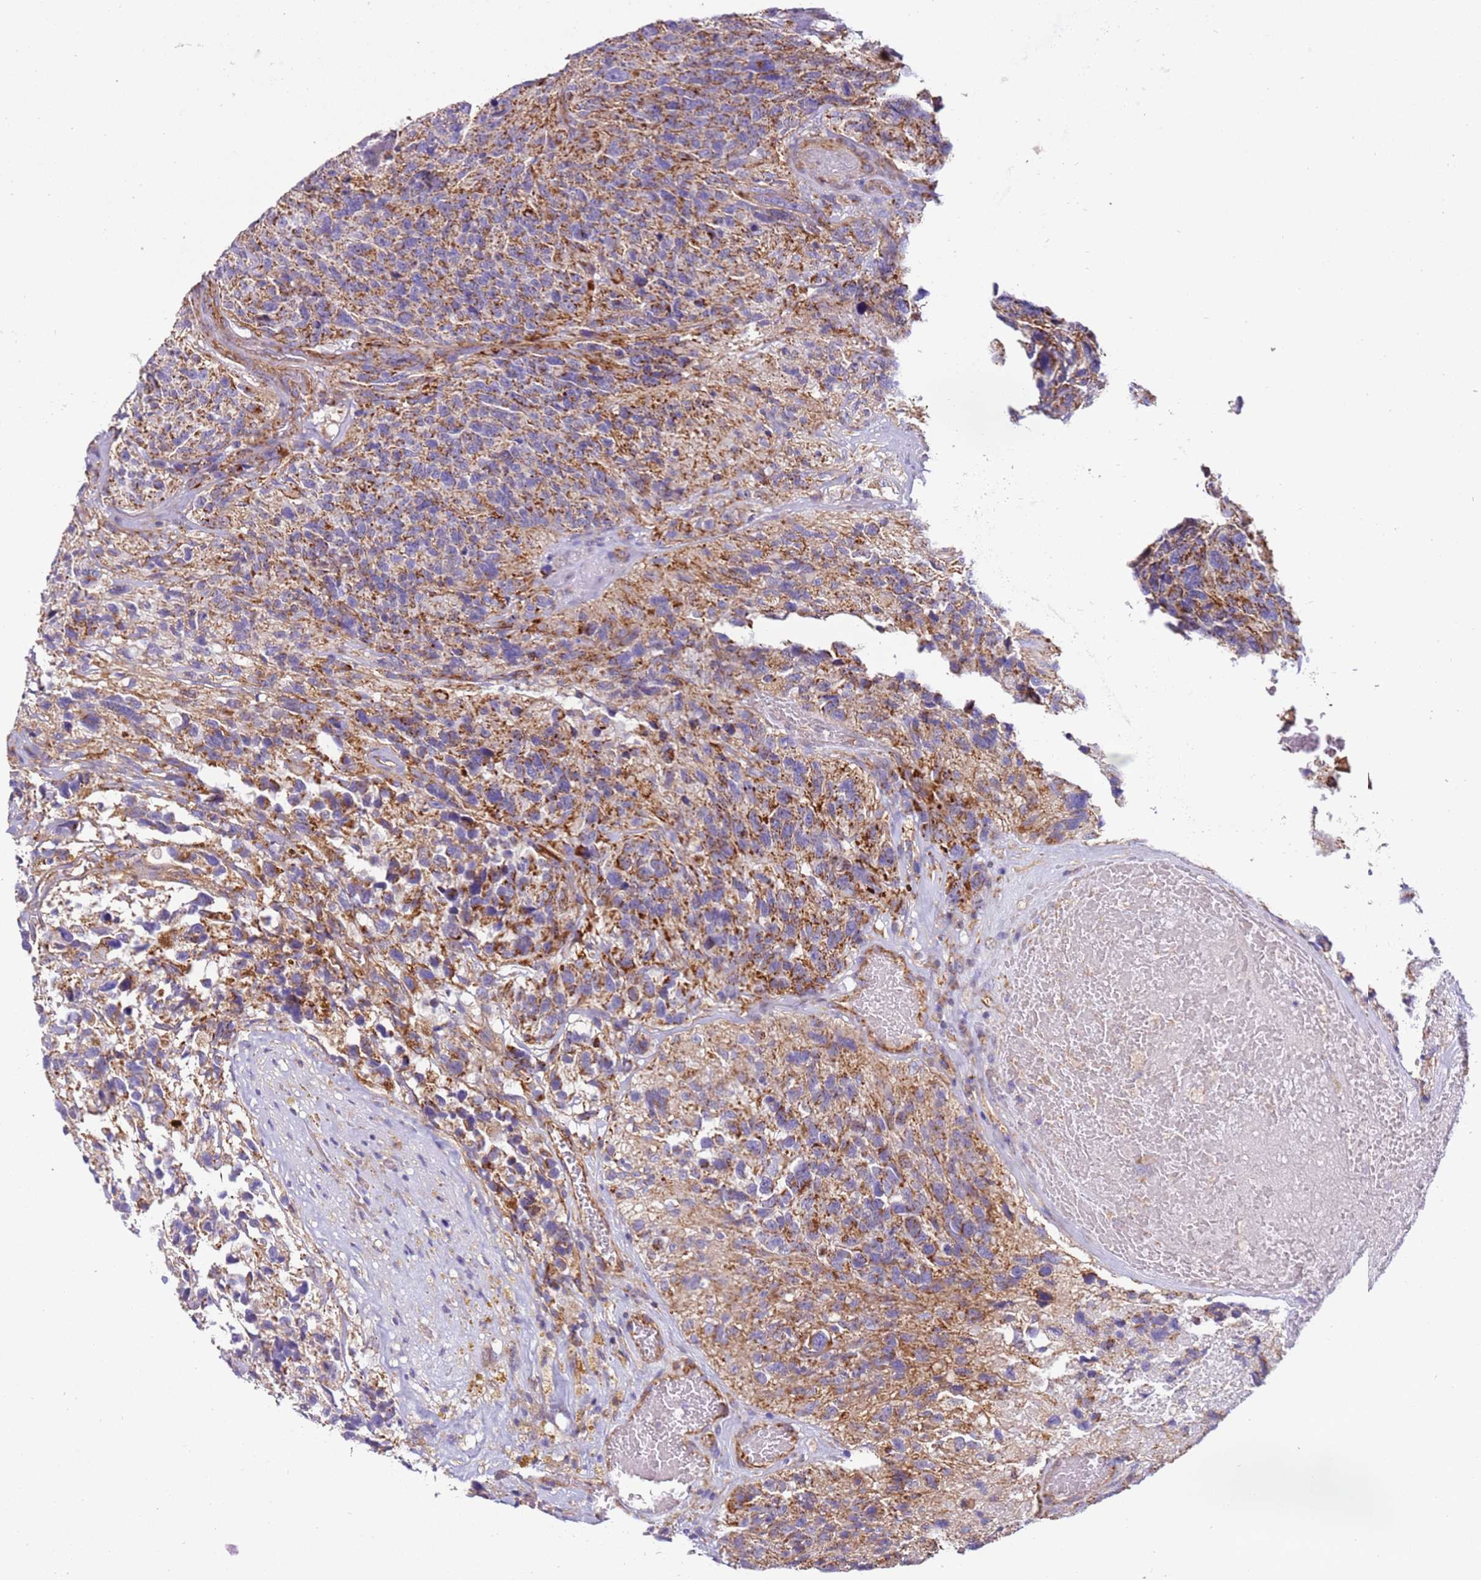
{"staining": {"intensity": "moderate", "quantity": "<25%", "location": "cytoplasmic/membranous"}, "tissue": "glioma", "cell_type": "Tumor cells", "image_type": "cancer", "snomed": [{"axis": "morphology", "description": "Glioma, malignant, High grade"}, {"axis": "topography", "description": "Brain"}], "caption": "This photomicrograph reveals immunohistochemistry (IHC) staining of human glioma, with low moderate cytoplasmic/membranous expression in approximately <25% of tumor cells.", "gene": "MRPL20", "patient": {"sex": "male", "age": 69}}